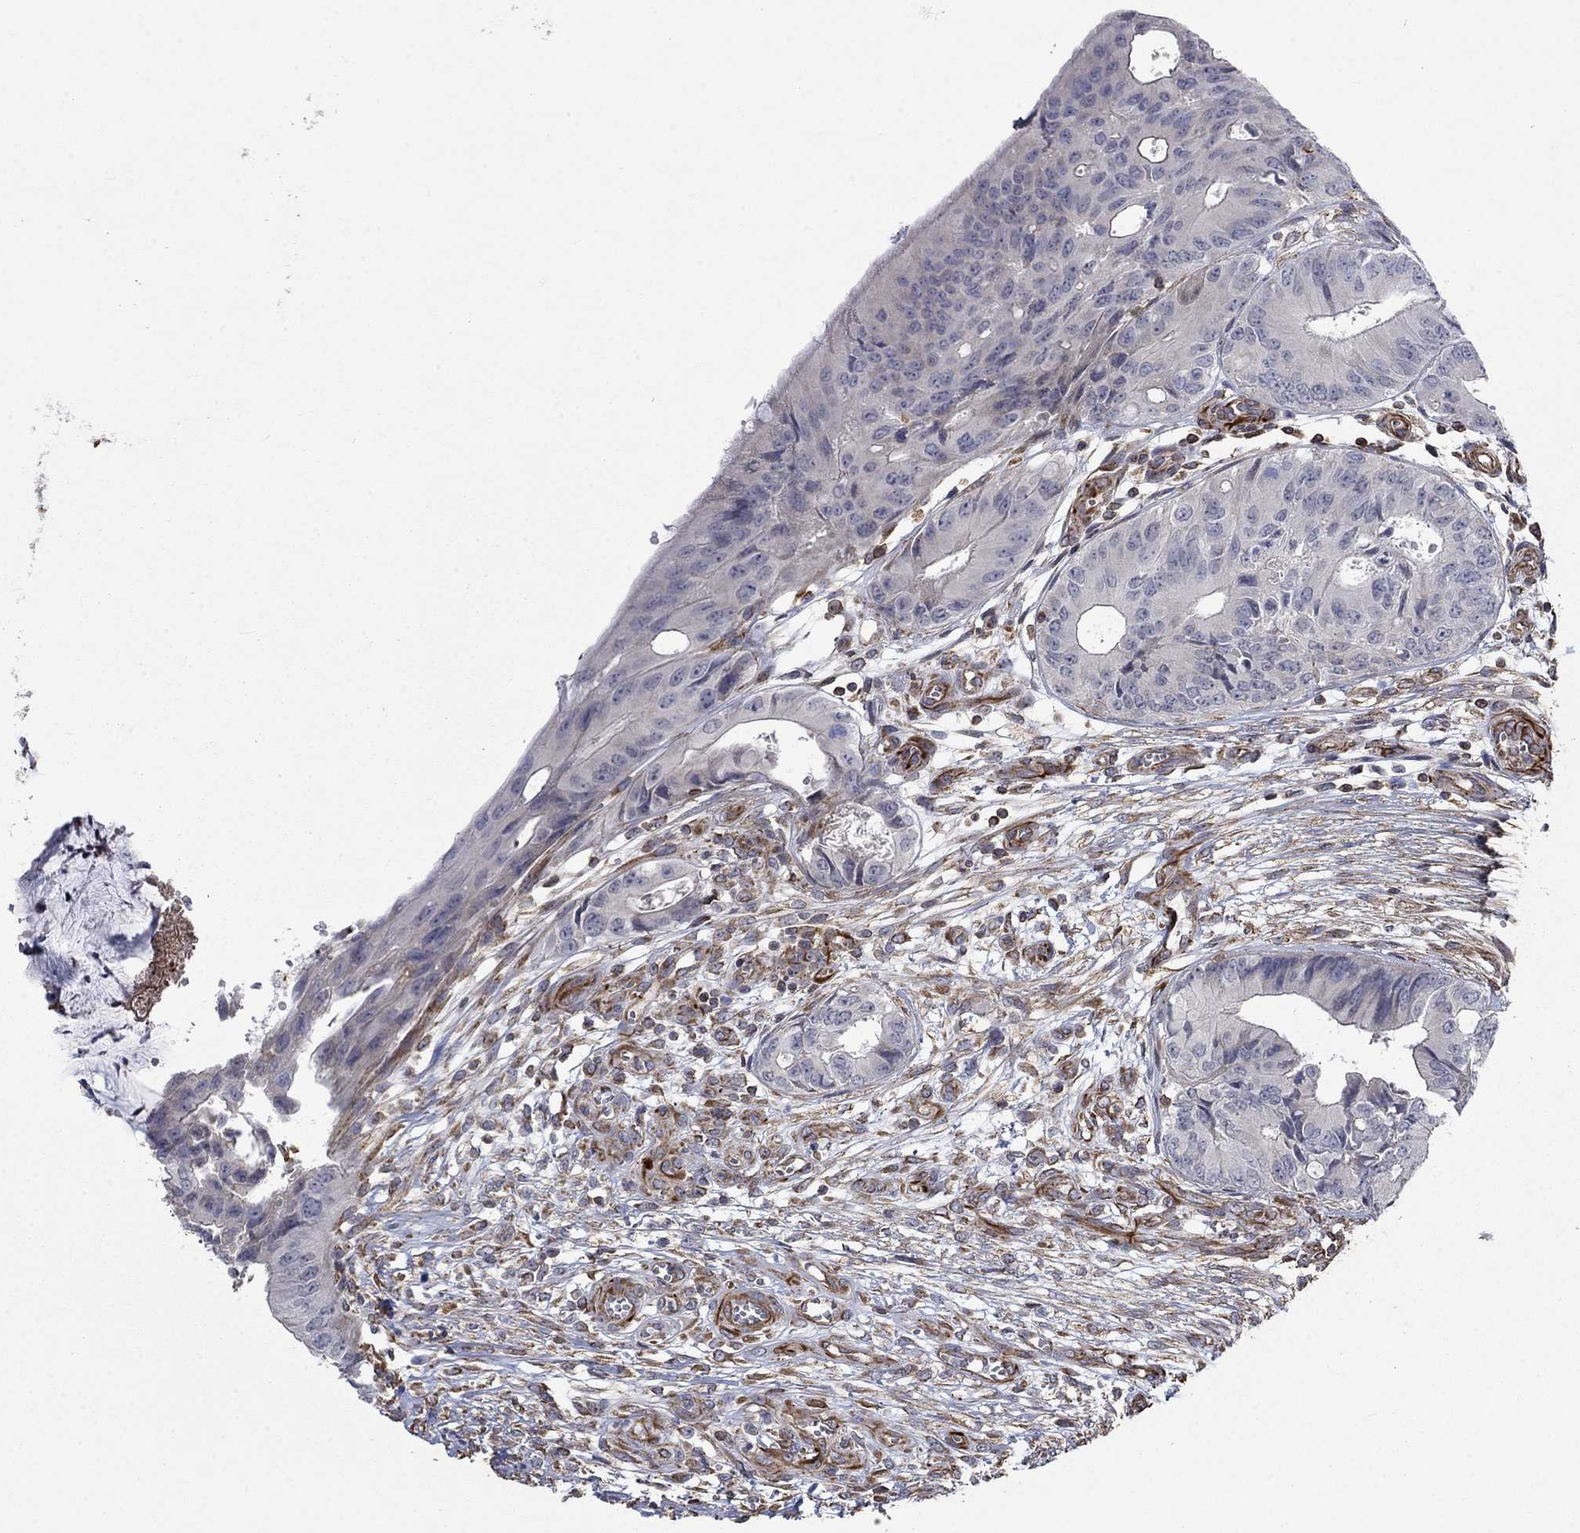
{"staining": {"intensity": "negative", "quantity": "none", "location": "none"}, "tissue": "colorectal cancer", "cell_type": "Tumor cells", "image_type": "cancer", "snomed": [{"axis": "morphology", "description": "Normal tissue, NOS"}, {"axis": "morphology", "description": "Adenocarcinoma, NOS"}, {"axis": "topography", "description": "Colon"}], "caption": "A micrograph of colorectal adenocarcinoma stained for a protein exhibits no brown staining in tumor cells.", "gene": "NDUFC1", "patient": {"sex": "male", "age": 65}}